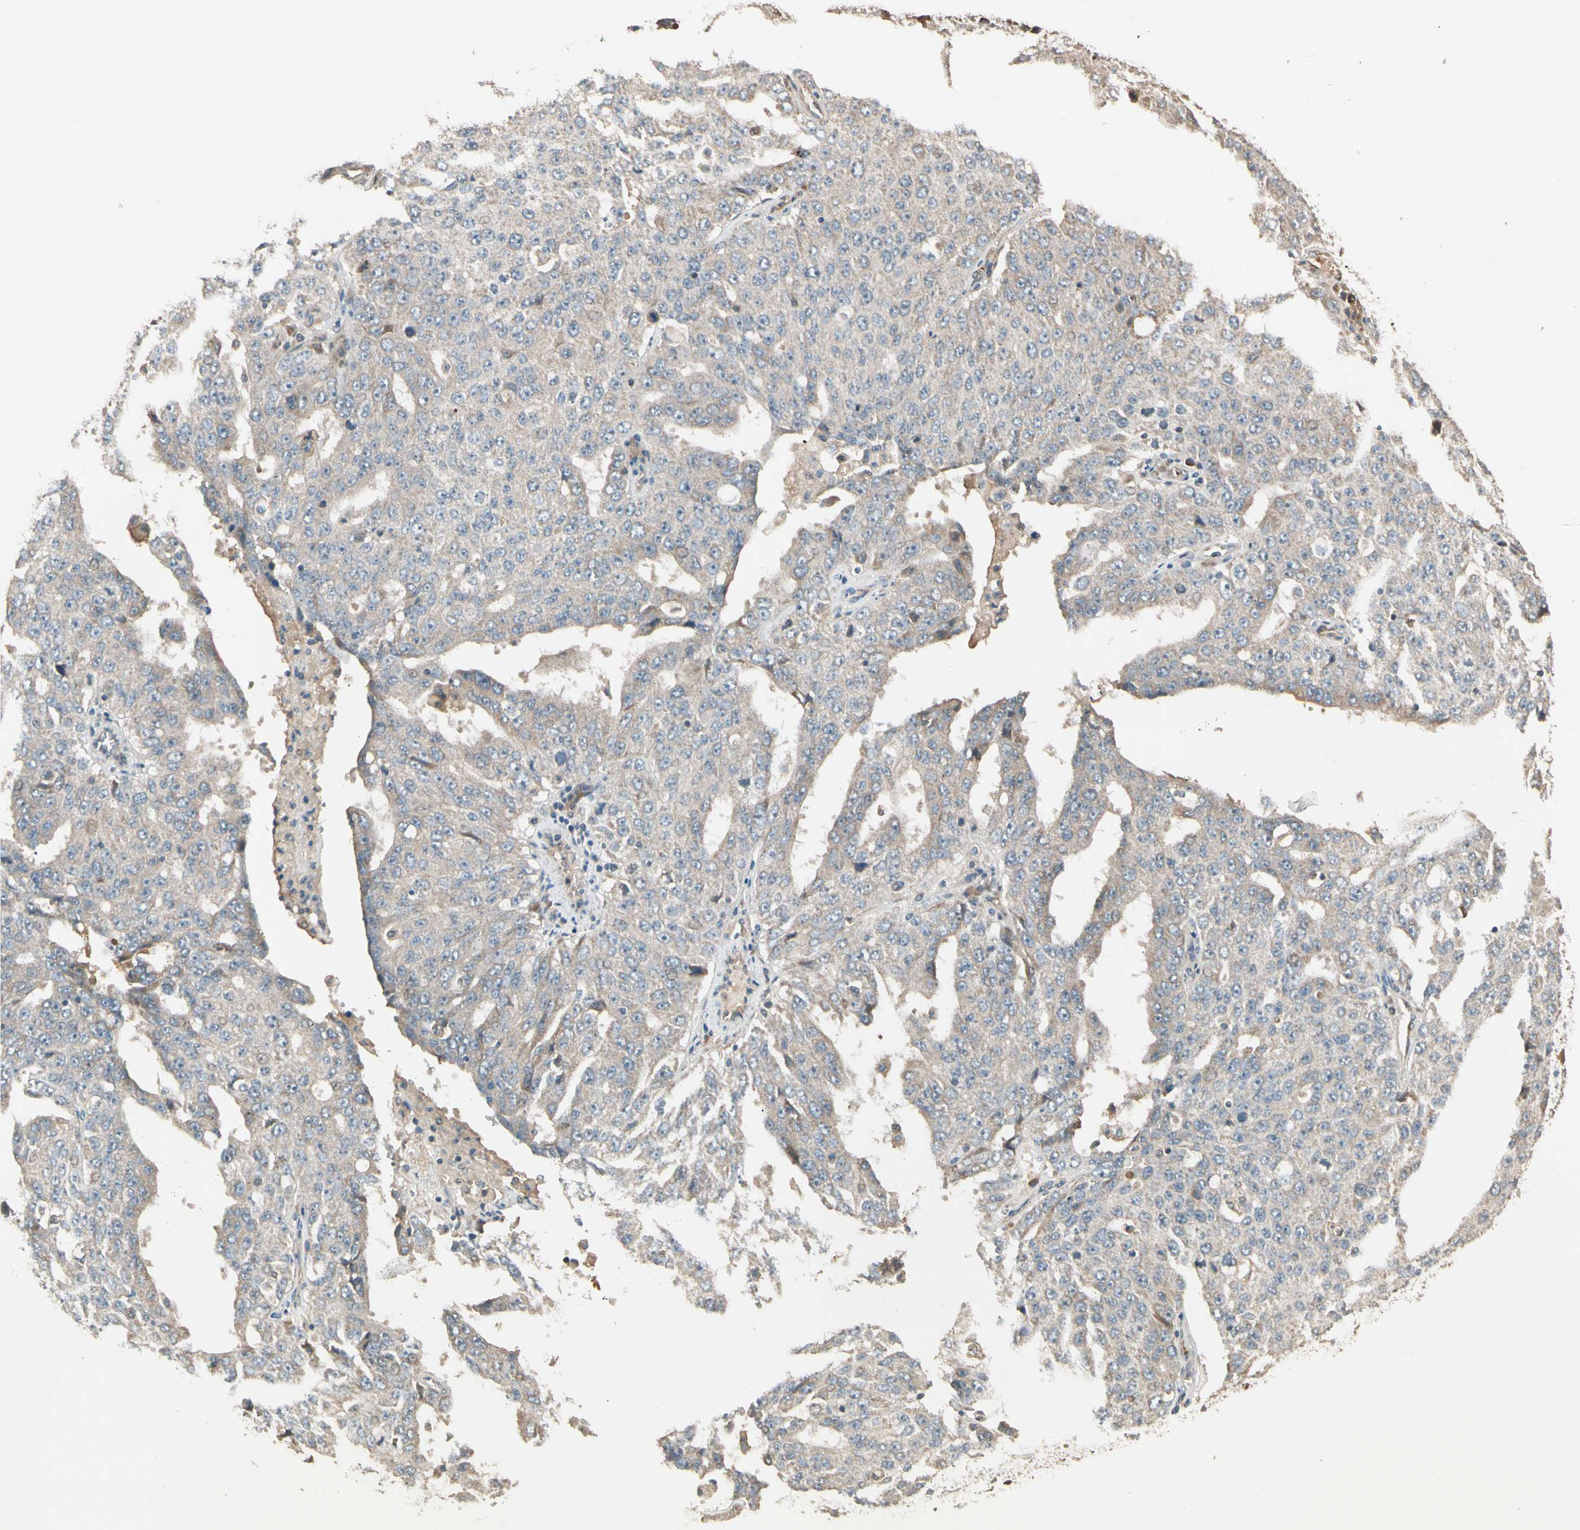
{"staining": {"intensity": "weak", "quantity": ">75%", "location": "cytoplasmic/membranous"}, "tissue": "ovarian cancer", "cell_type": "Tumor cells", "image_type": "cancer", "snomed": [{"axis": "morphology", "description": "Carcinoma, endometroid"}, {"axis": "topography", "description": "Ovary"}], "caption": "Human ovarian endometroid carcinoma stained for a protein (brown) reveals weak cytoplasmic/membranous positive positivity in about >75% of tumor cells.", "gene": "TNFRSF21", "patient": {"sex": "female", "age": 62}}